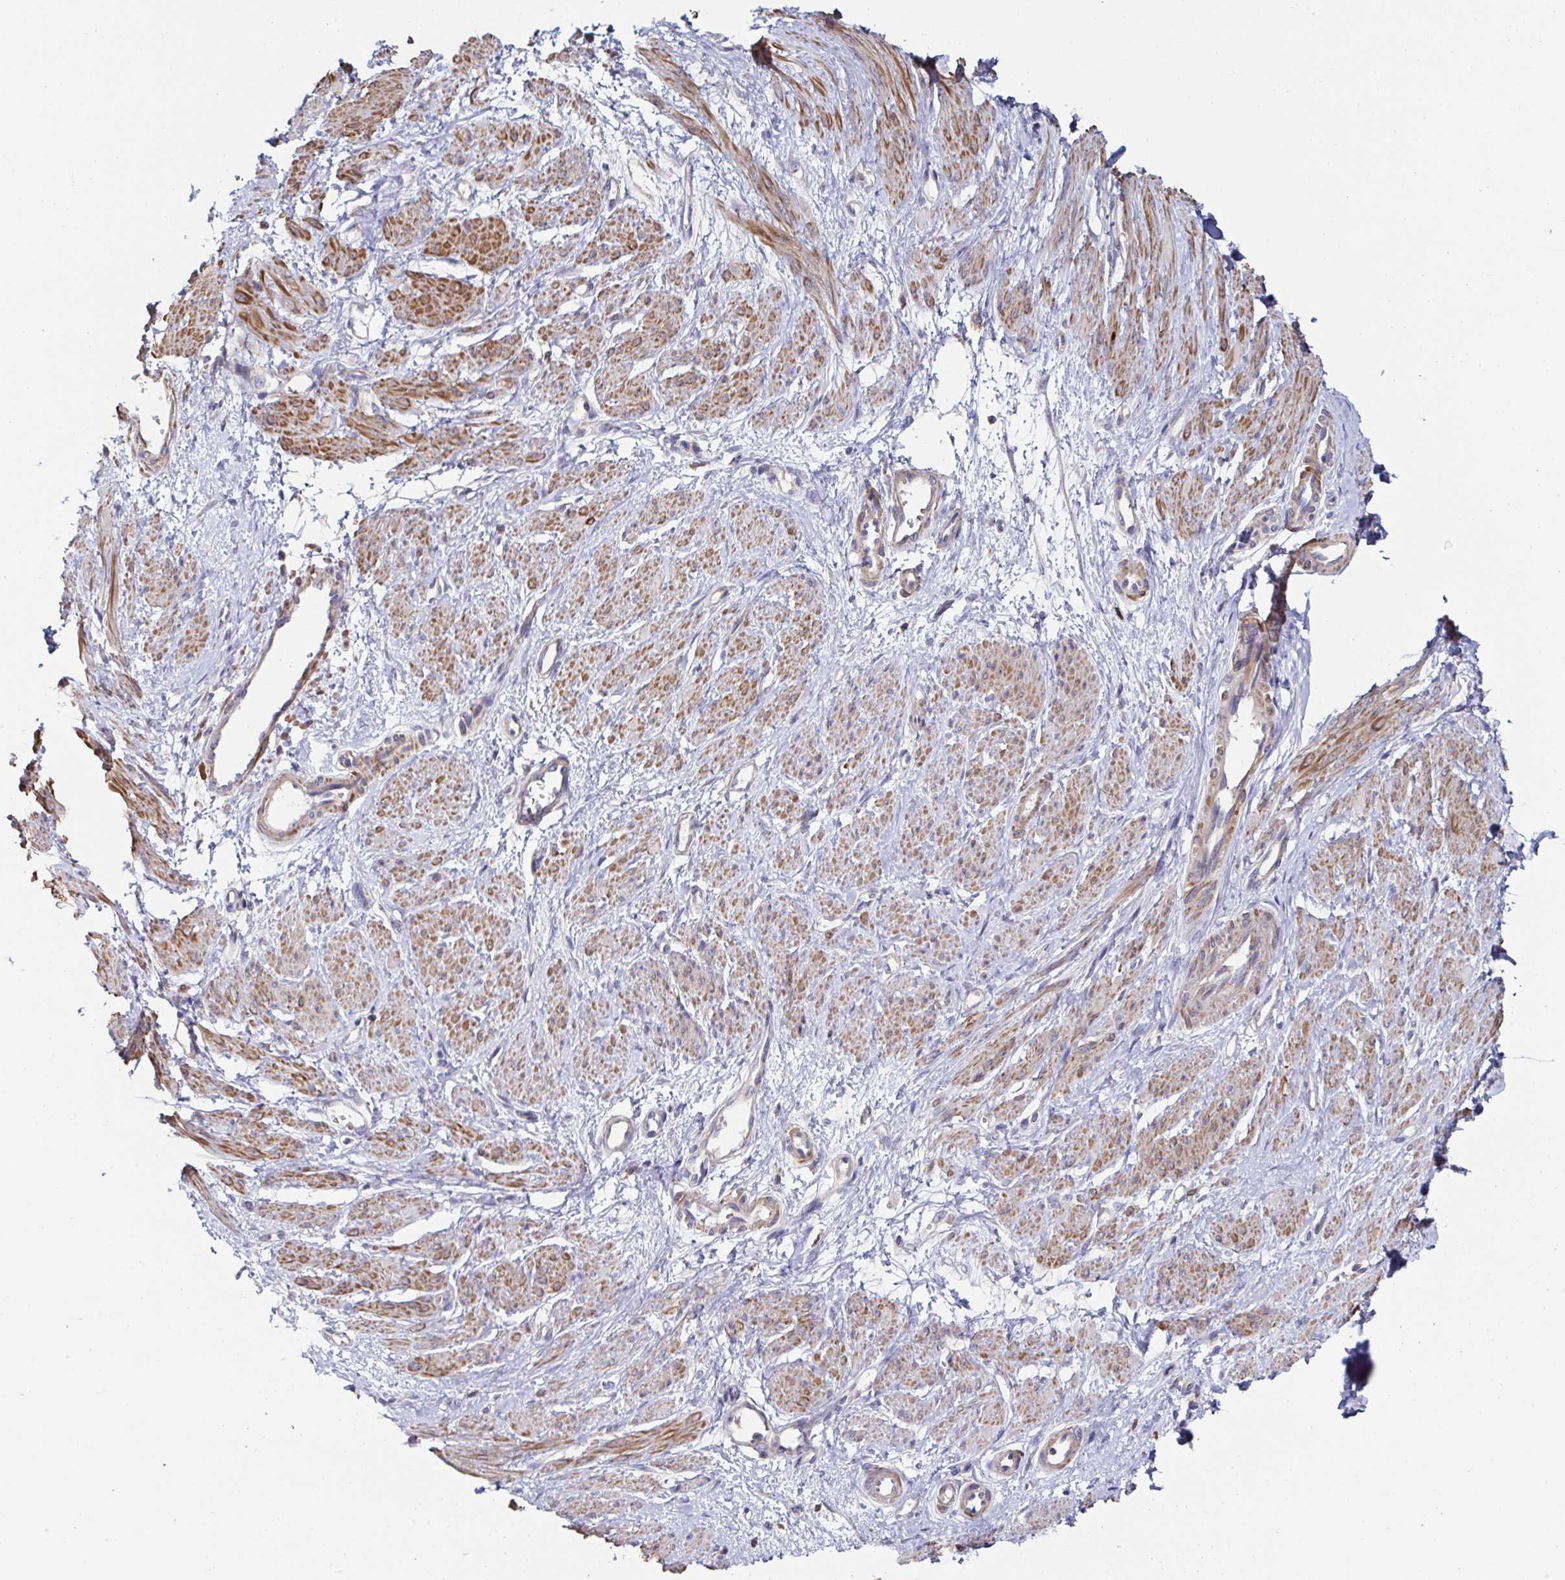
{"staining": {"intensity": "moderate", "quantity": ">75%", "location": "cytoplasmic/membranous"}, "tissue": "smooth muscle", "cell_type": "Smooth muscle cells", "image_type": "normal", "snomed": [{"axis": "morphology", "description": "Normal tissue, NOS"}, {"axis": "topography", "description": "Smooth muscle"}, {"axis": "topography", "description": "Uterus"}], "caption": "Smooth muscle cells display medium levels of moderate cytoplasmic/membranous staining in approximately >75% of cells in benign human smooth muscle. The protein is shown in brown color, while the nuclei are stained blue.", "gene": "DZANK1", "patient": {"sex": "female", "age": 39}}